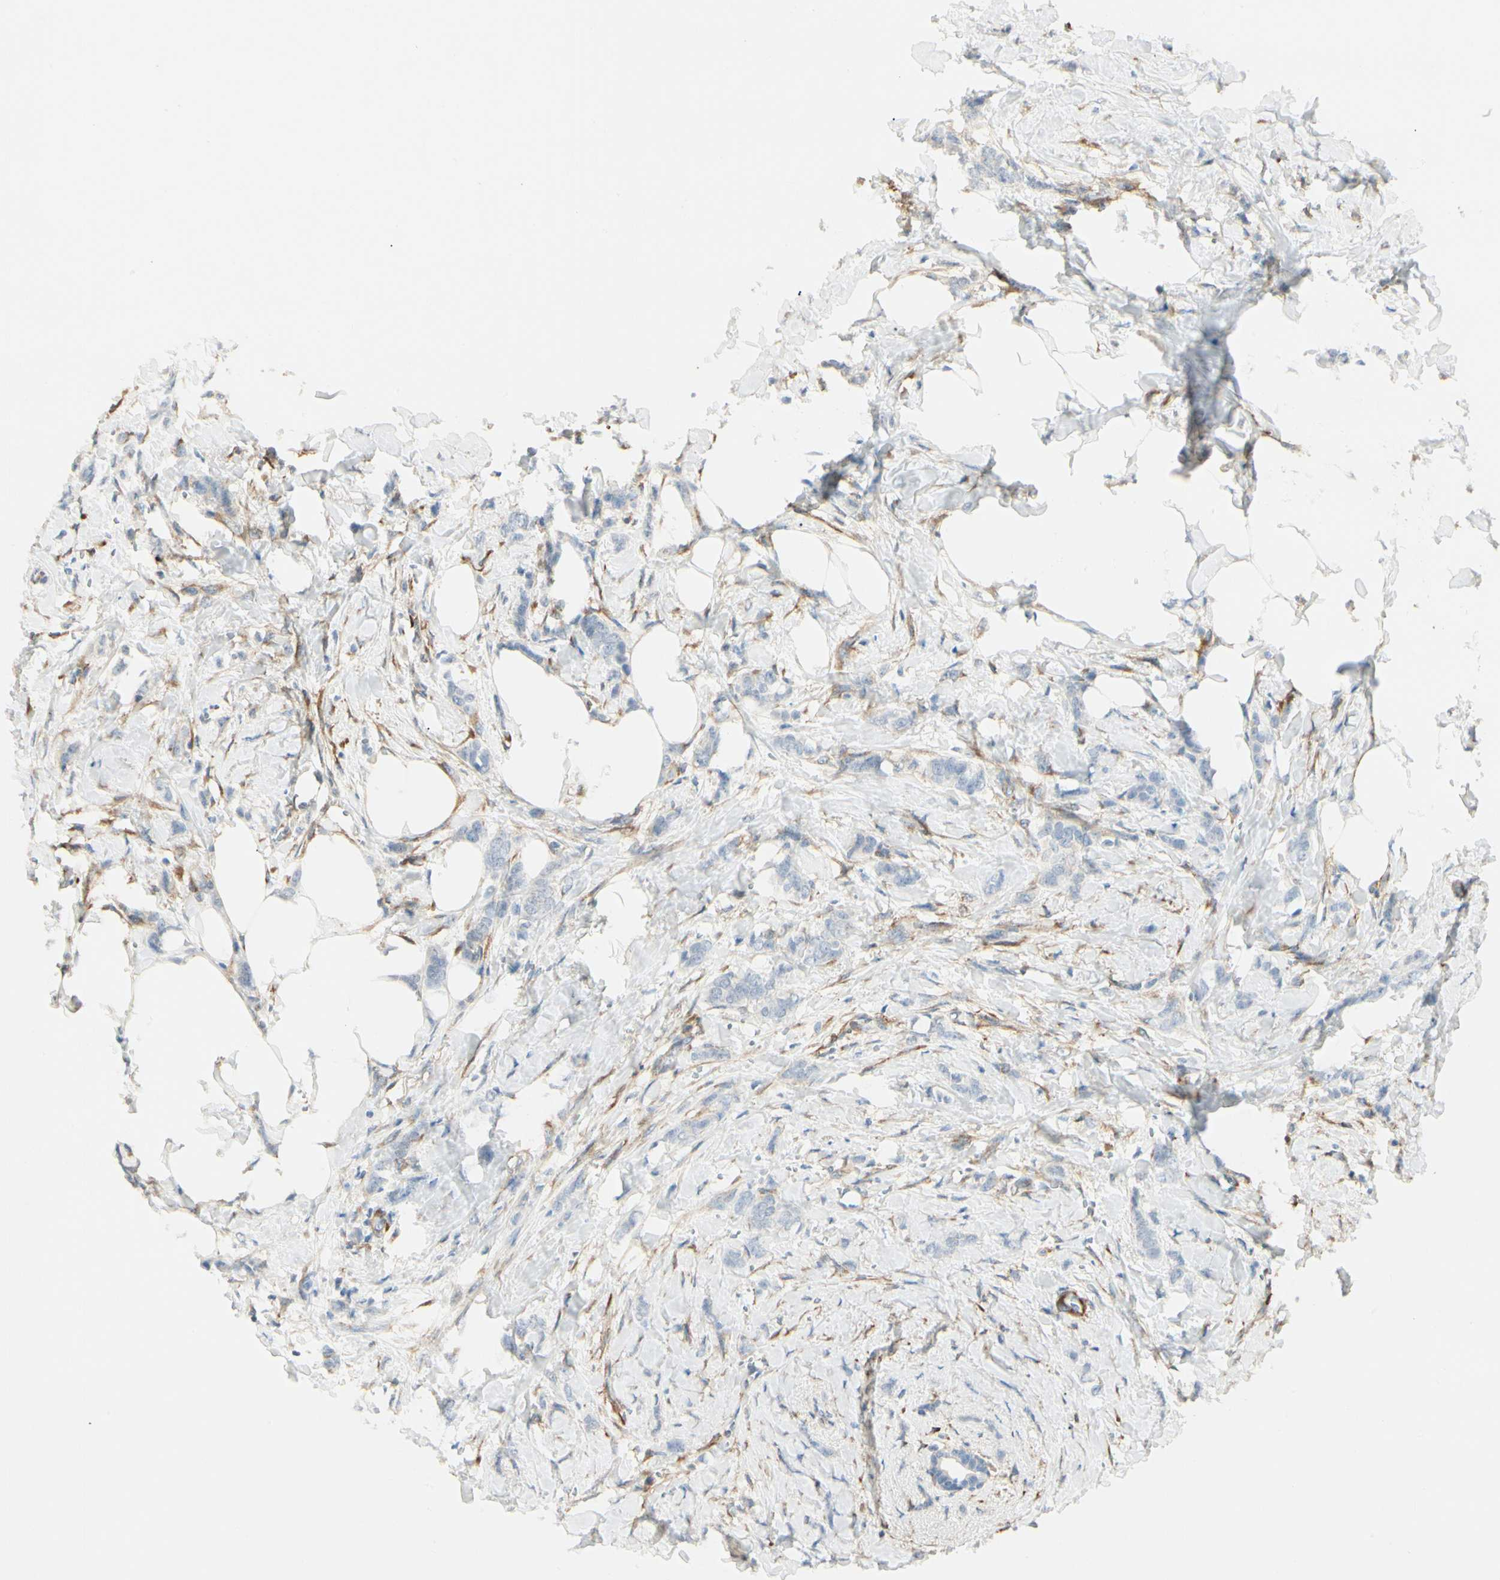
{"staining": {"intensity": "negative", "quantity": "none", "location": "none"}, "tissue": "breast cancer", "cell_type": "Tumor cells", "image_type": "cancer", "snomed": [{"axis": "morphology", "description": "Lobular carcinoma, in situ"}, {"axis": "morphology", "description": "Lobular carcinoma"}, {"axis": "topography", "description": "Breast"}], "caption": "Immunohistochemistry image of human breast lobular carcinoma in situ stained for a protein (brown), which reveals no expression in tumor cells.", "gene": "AMPH", "patient": {"sex": "female", "age": 41}}